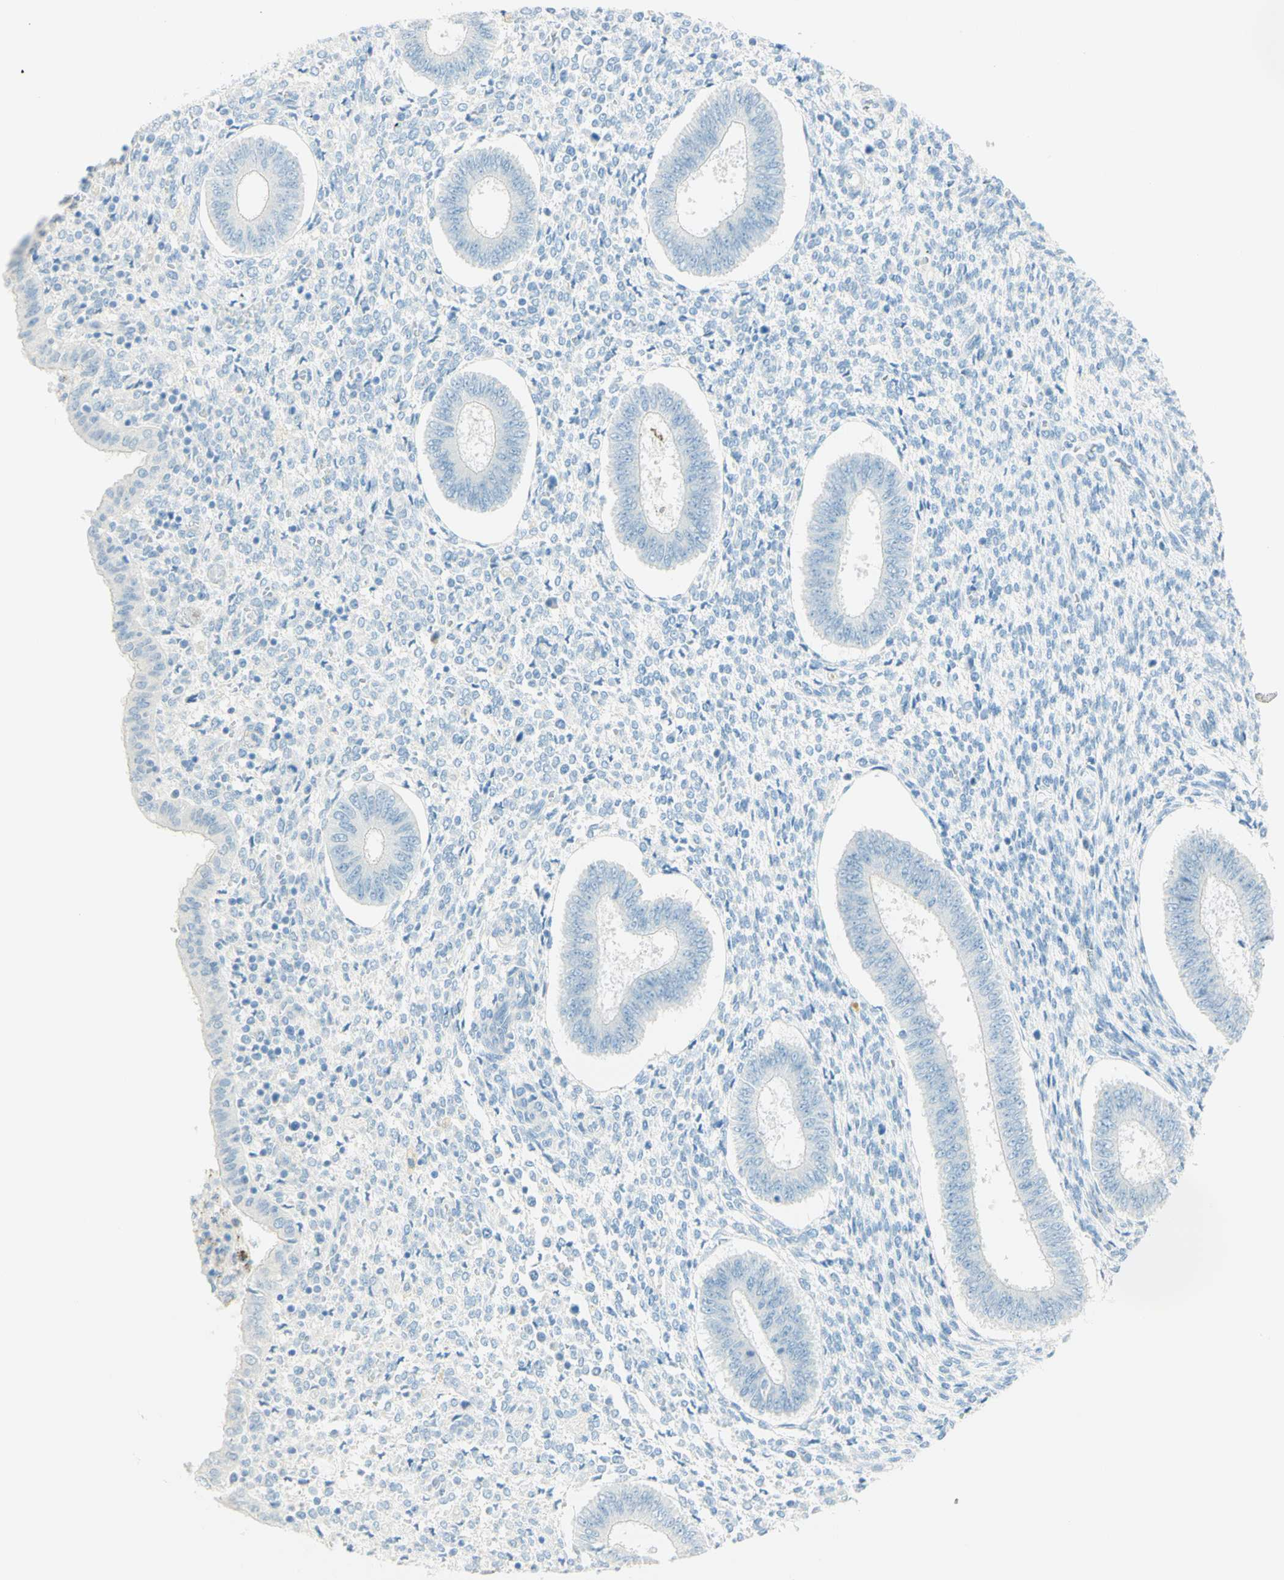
{"staining": {"intensity": "negative", "quantity": "none", "location": "none"}, "tissue": "endometrium", "cell_type": "Cells in endometrial stroma", "image_type": "normal", "snomed": [{"axis": "morphology", "description": "Normal tissue, NOS"}, {"axis": "topography", "description": "Endometrium"}], "caption": "Cells in endometrial stroma show no significant positivity in normal endometrium. (Stains: DAB immunohistochemistry (IHC) with hematoxylin counter stain, Microscopy: brightfield microscopy at high magnification).", "gene": "TMEM132D", "patient": {"sex": "female", "age": 35}}